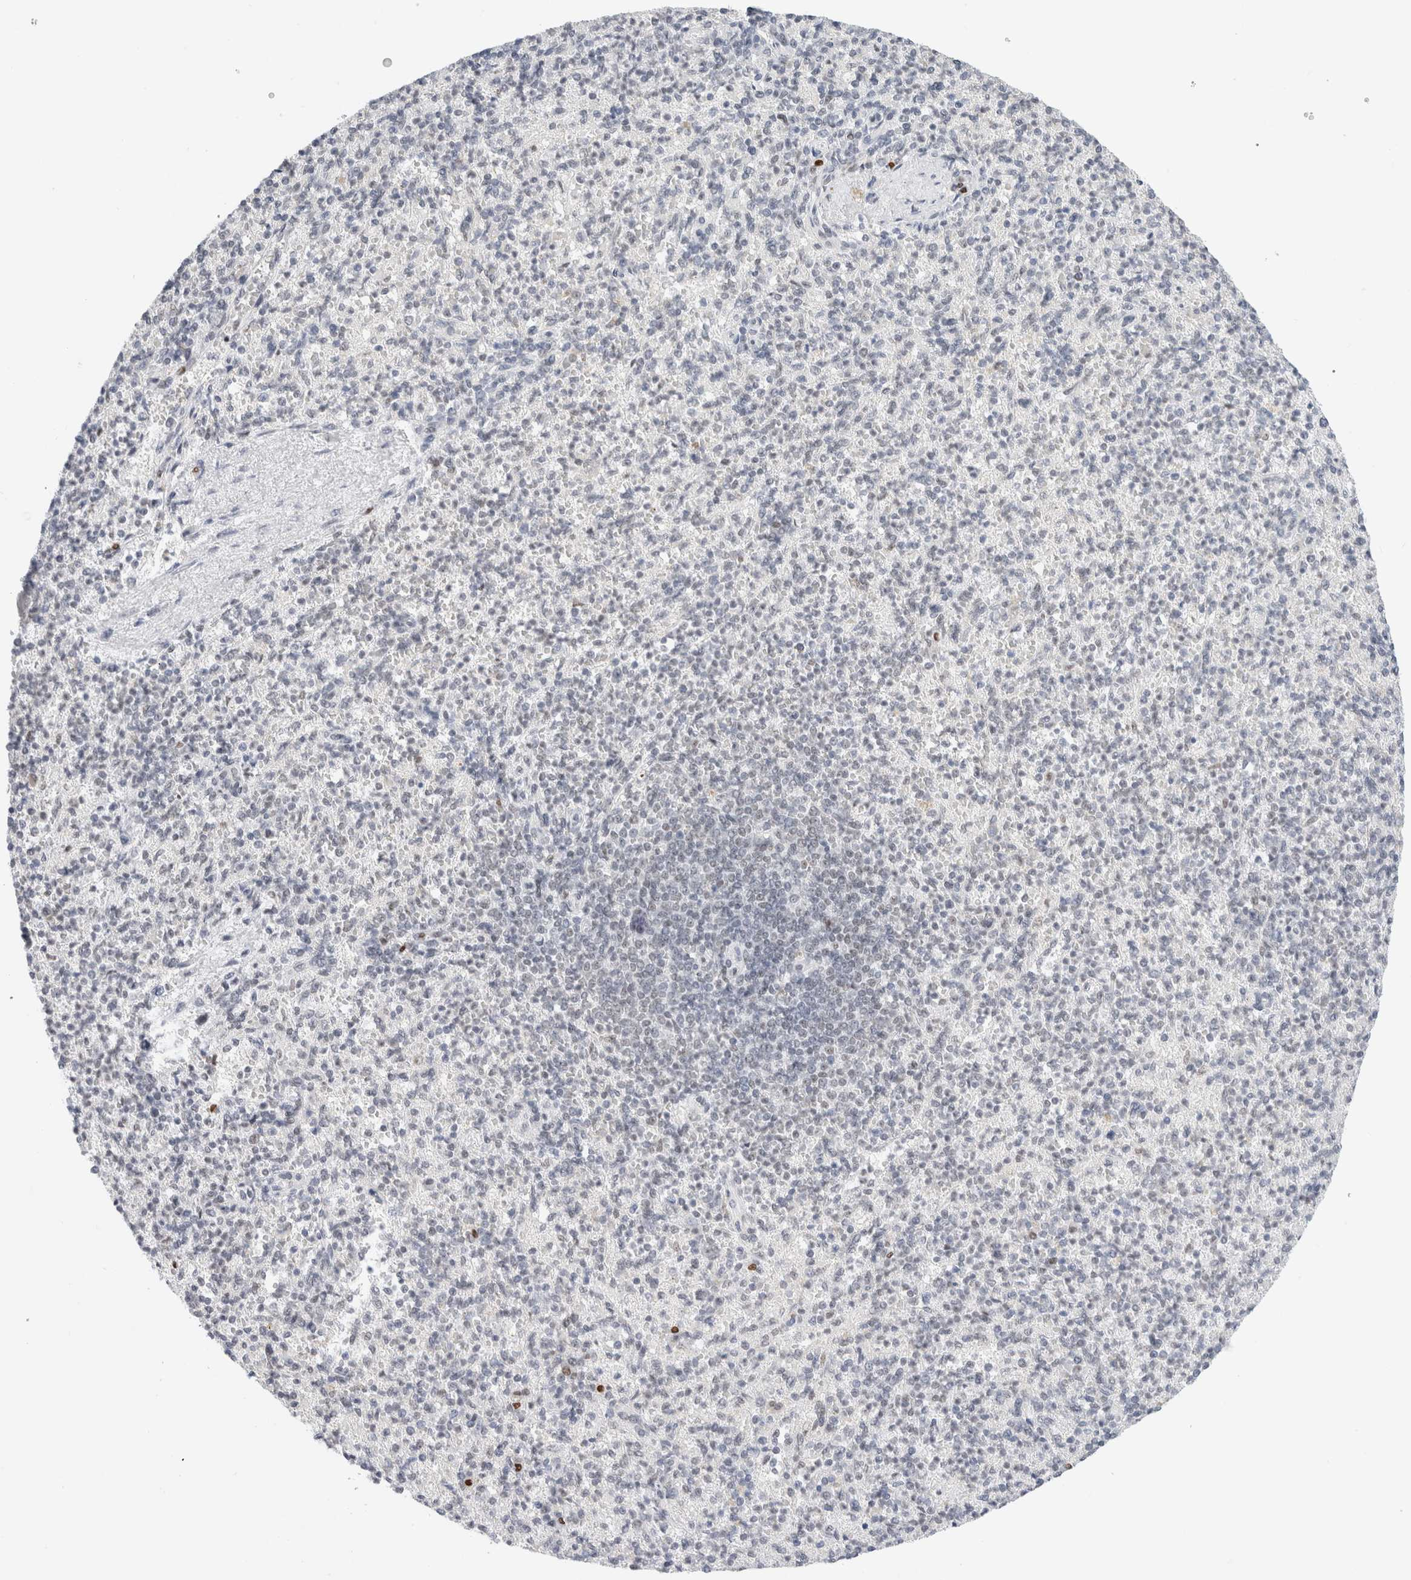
{"staining": {"intensity": "negative", "quantity": "none", "location": "none"}, "tissue": "spleen", "cell_type": "Cells in red pulp", "image_type": "normal", "snomed": [{"axis": "morphology", "description": "Normal tissue, NOS"}, {"axis": "topography", "description": "Spleen"}], "caption": "The IHC photomicrograph has no significant expression in cells in red pulp of spleen. Brightfield microscopy of IHC stained with DAB (brown) and hematoxylin (blue), captured at high magnification.", "gene": "COPS7A", "patient": {"sex": "female", "age": 74}}